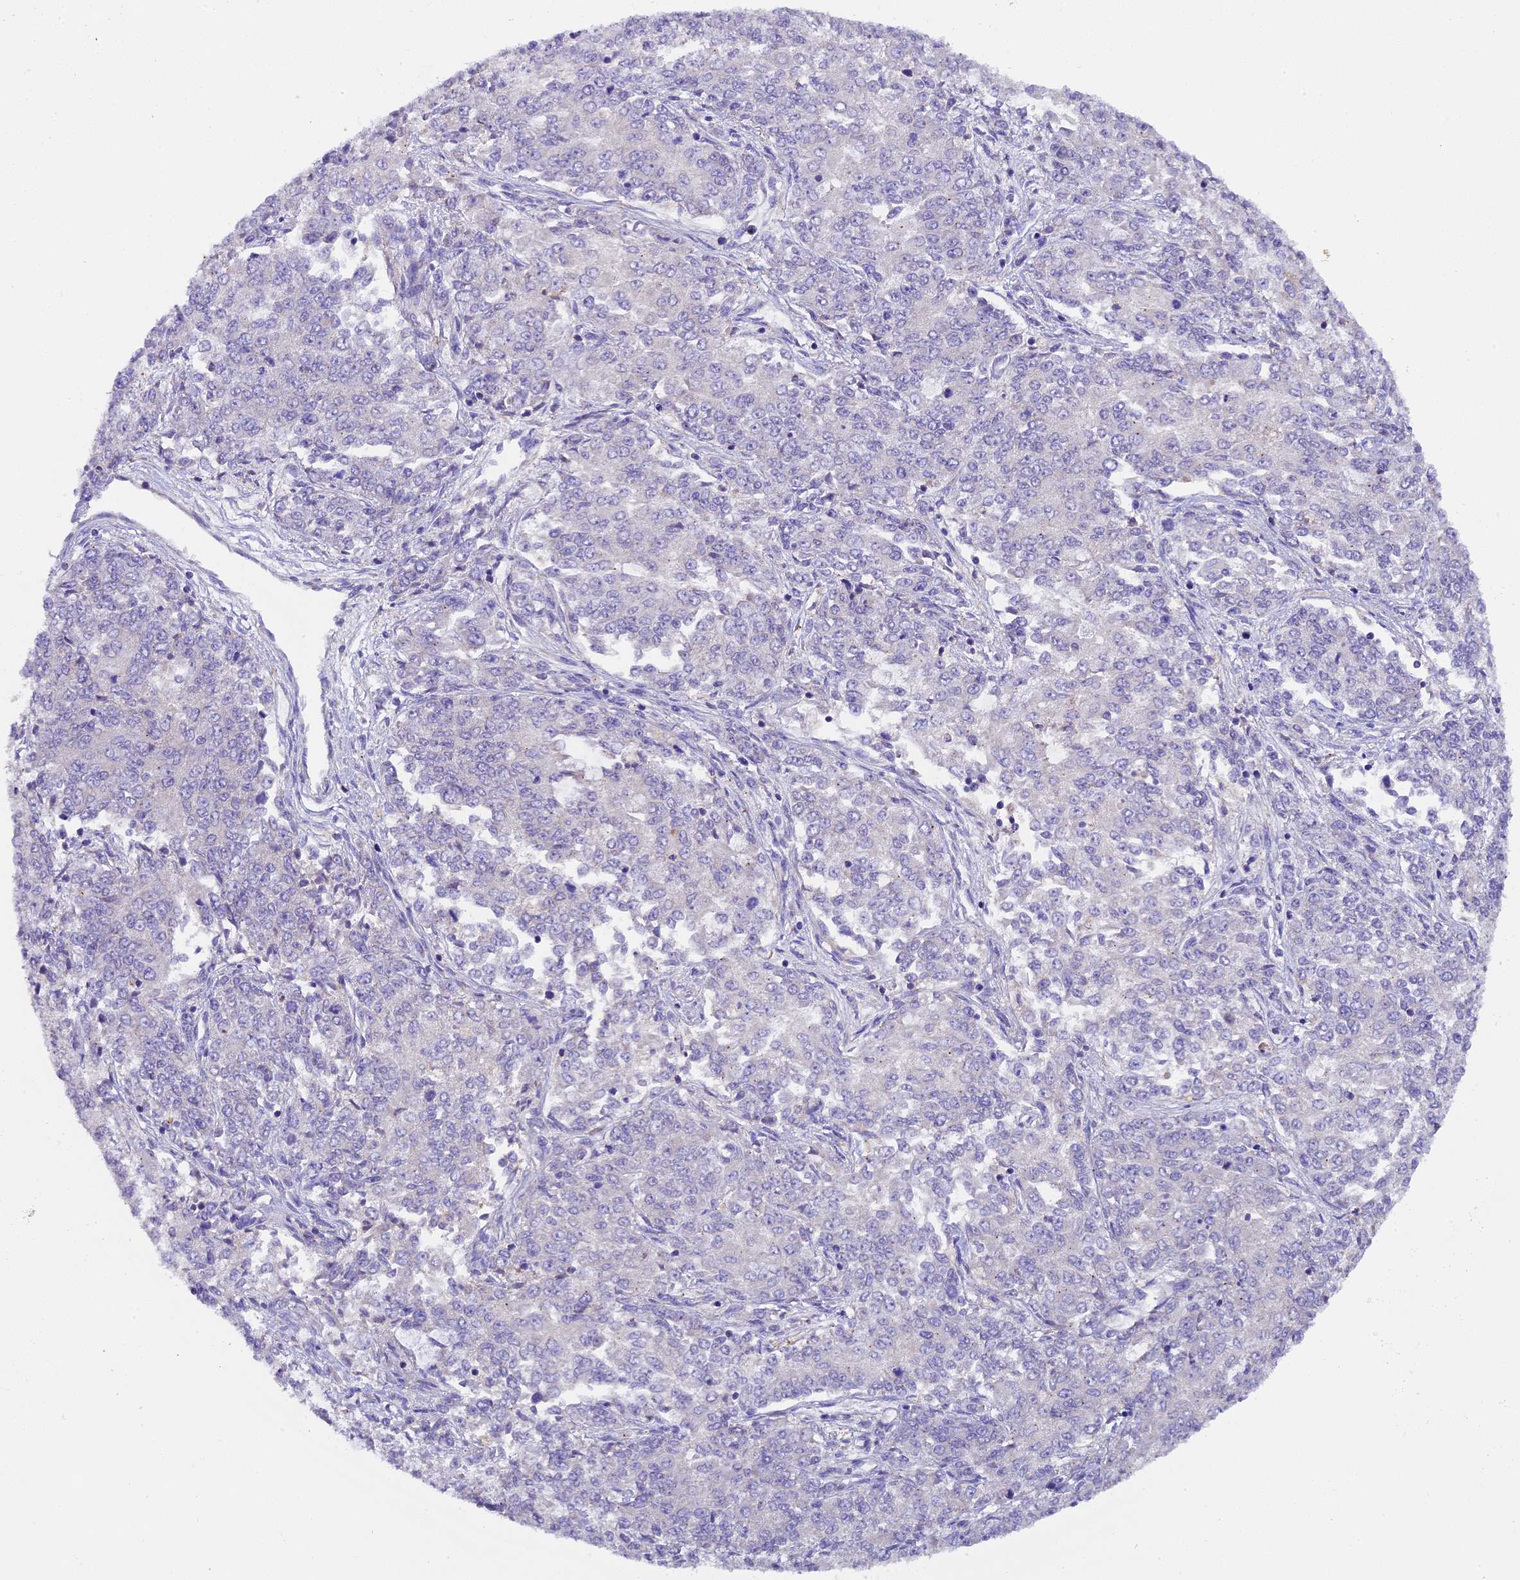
{"staining": {"intensity": "negative", "quantity": "none", "location": "none"}, "tissue": "endometrial cancer", "cell_type": "Tumor cells", "image_type": "cancer", "snomed": [{"axis": "morphology", "description": "Adenocarcinoma, NOS"}, {"axis": "topography", "description": "Endometrium"}], "caption": "A high-resolution histopathology image shows immunohistochemistry (IHC) staining of endometrial adenocarcinoma, which exhibits no significant positivity in tumor cells.", "gene": "PIGU", "patient": {"sex": "female", "age": 50}}